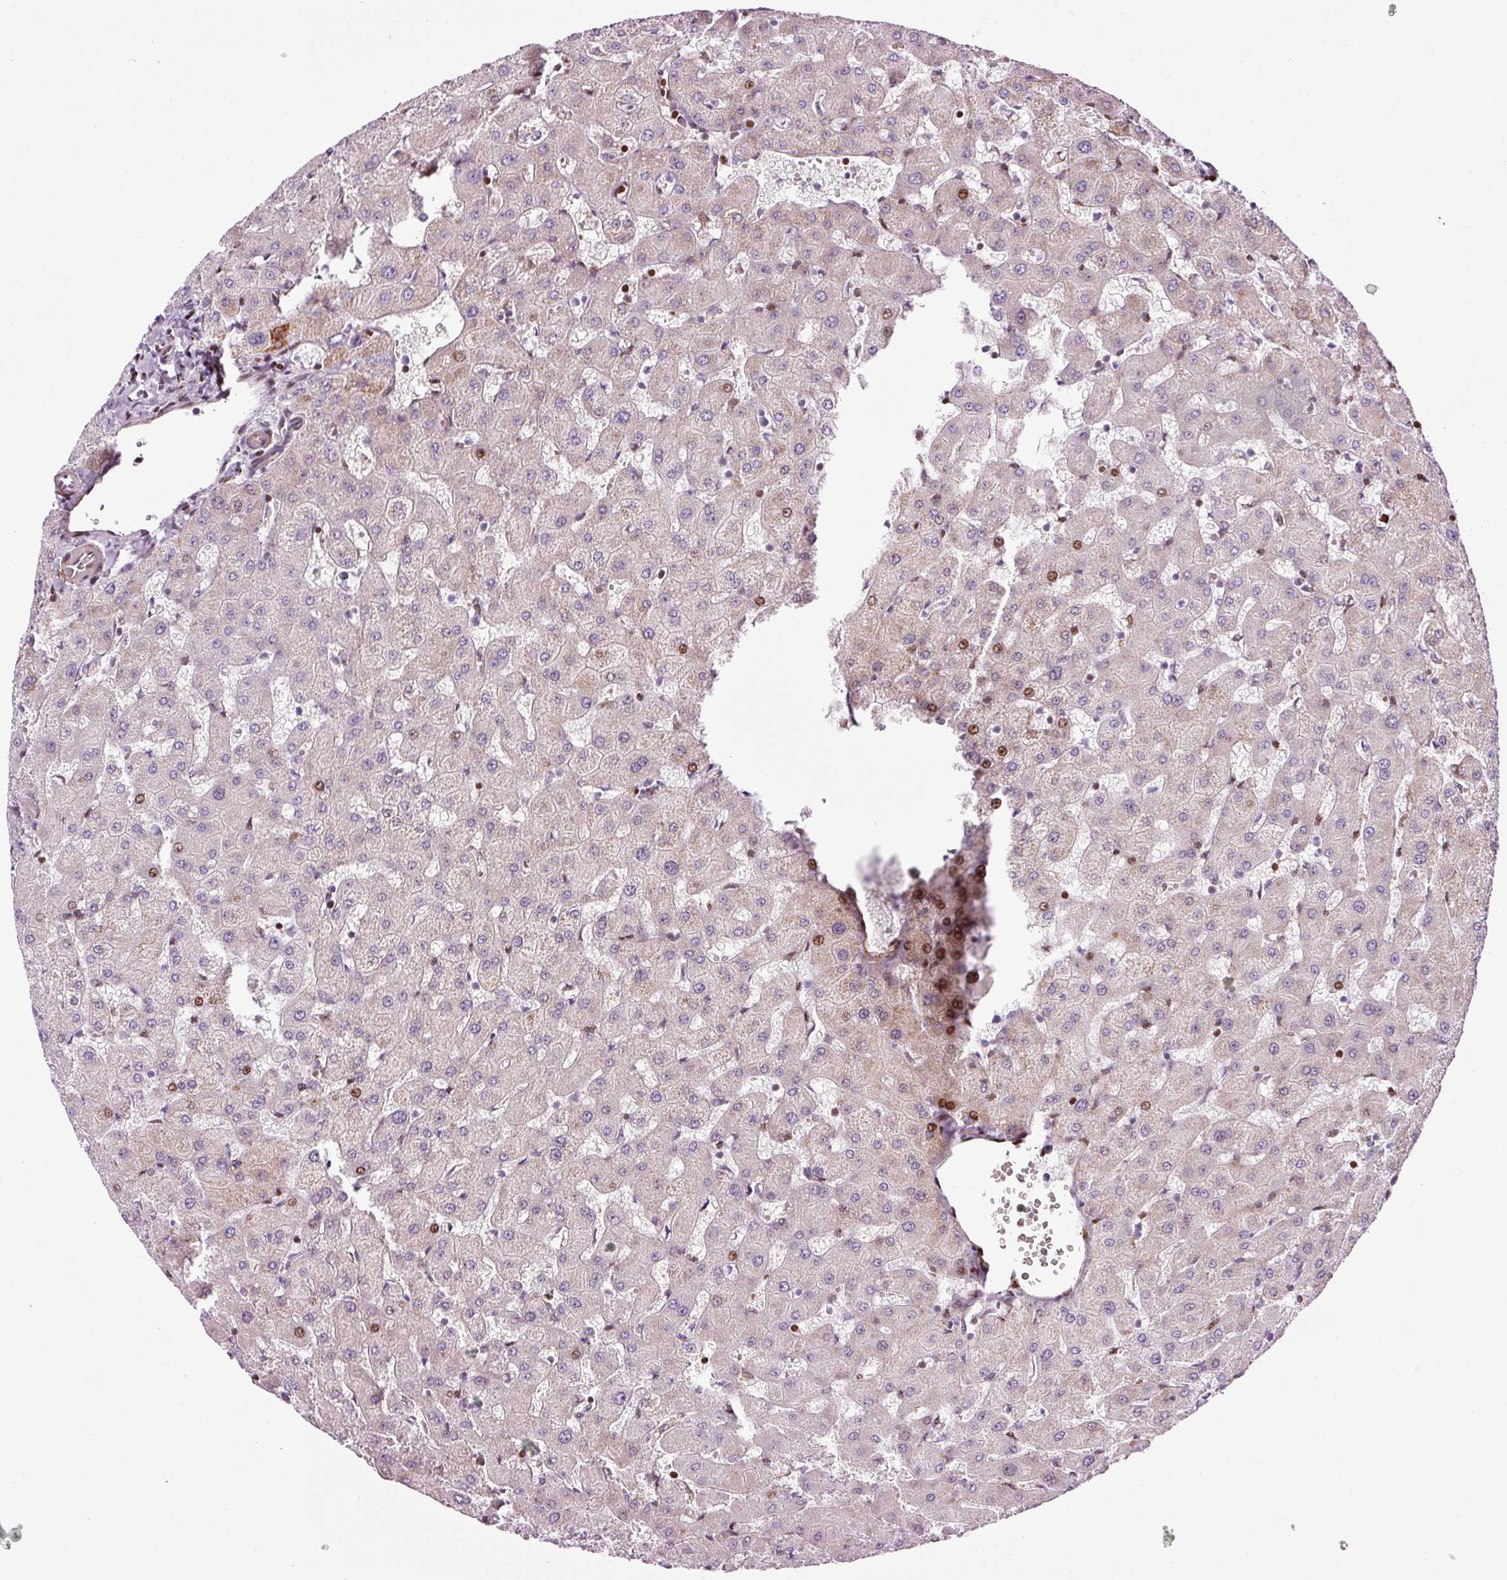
{"staining": {"intensity": "negative", "quantity": "none", "location": "none"}, "tissue": "liver", "cell_type": "Cholangiocytes", "image_type": "normal", "snomed": [{"axis": "morphology", "description": "Normal tissue, NOS"}, {"axis": "topography", "description": "Liver"}], "caption": "This is an immunohistochemistry (IHC) photomicrograph of benign human liver. There is no staining in cholangiocytes.", "gene": "ANKRD20A1", "patient": {"sex": "female", "age": 63}}